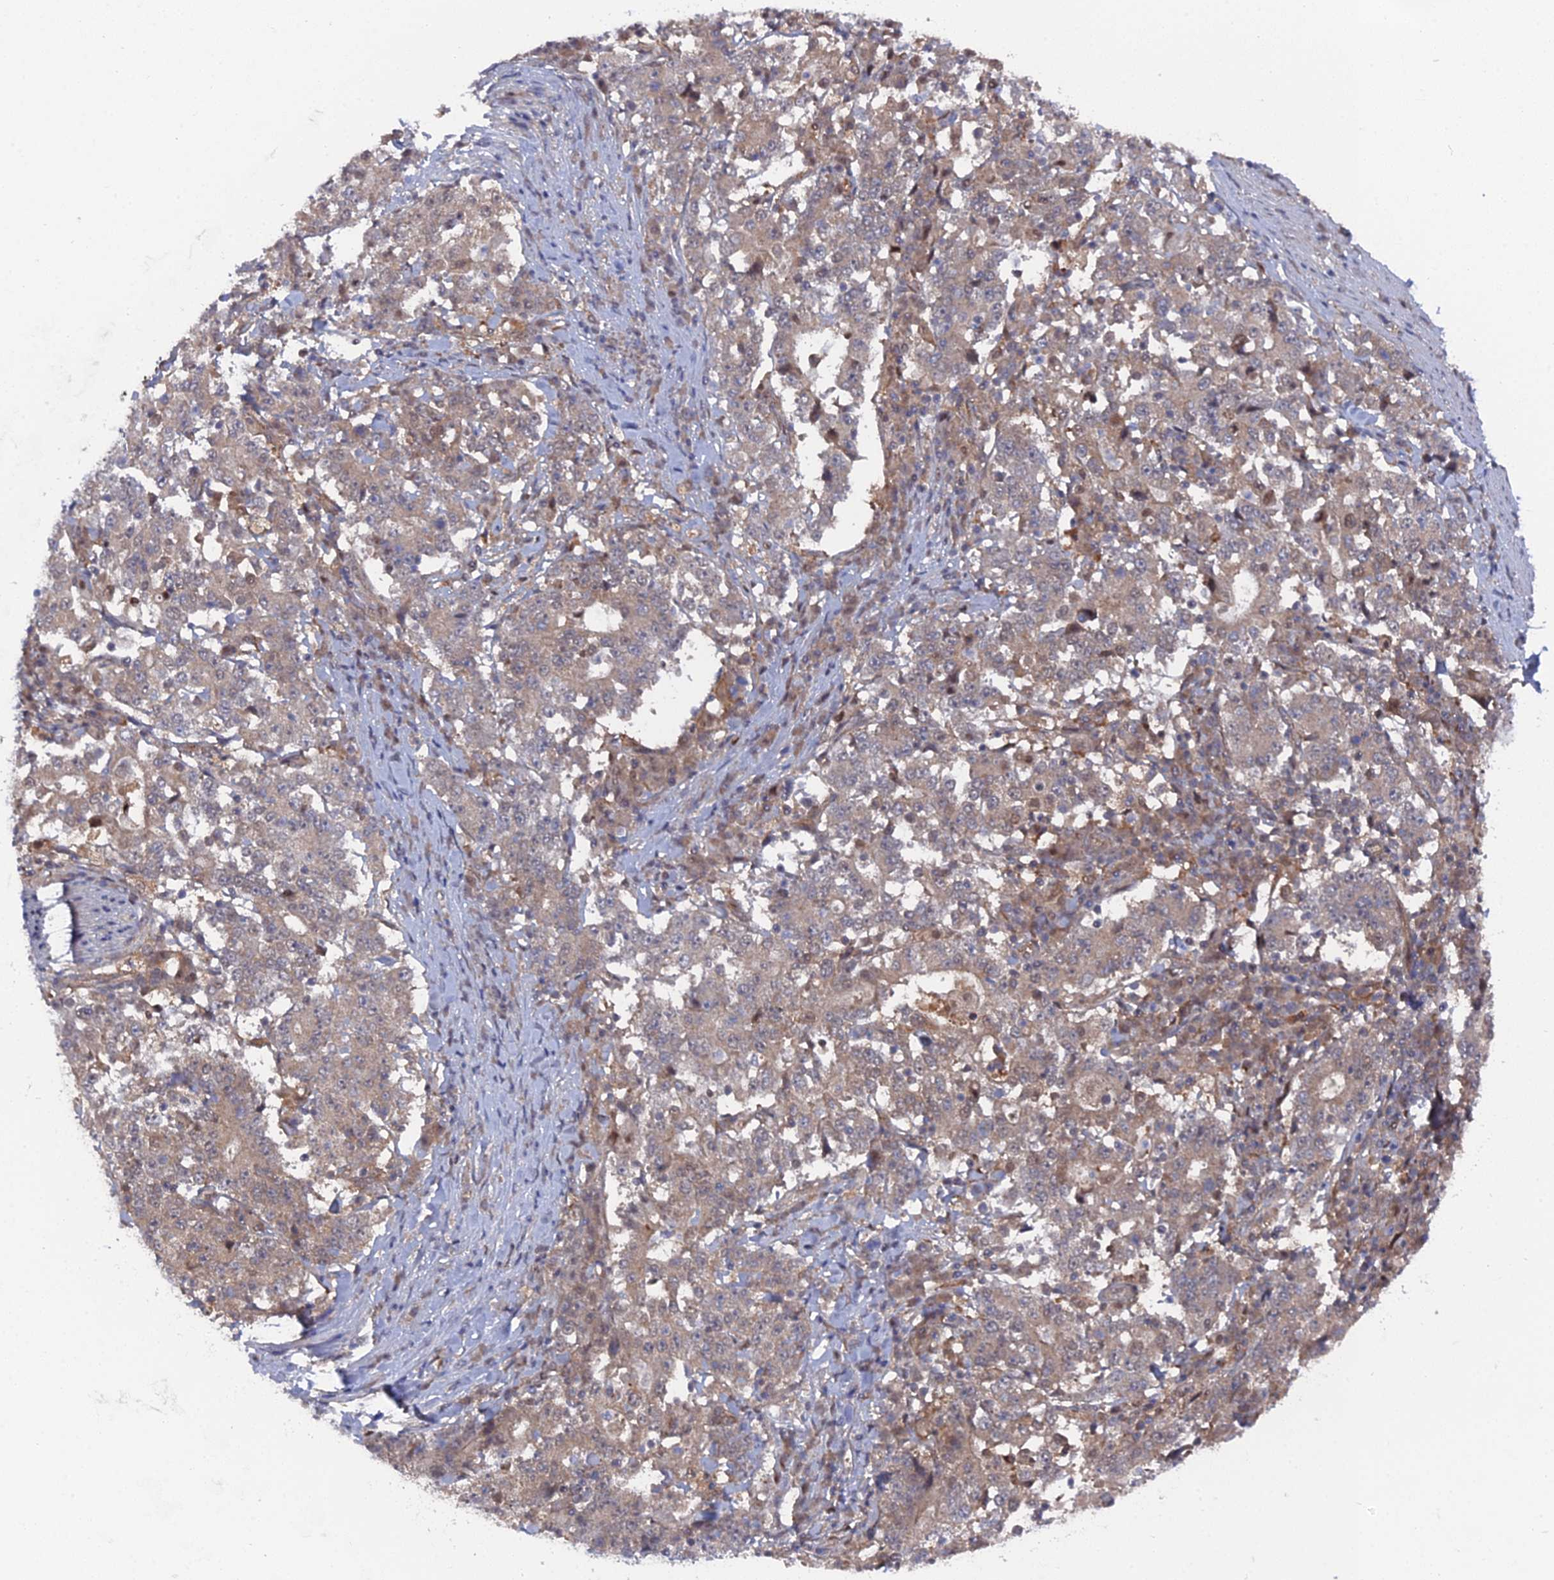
{"staining": {"intensity": "weak", "quantity": "25%-75%", "location": "cytoplasmic/membranous"}, "tissue": "stomach cancer", "cell_type": "Tumor cells", "image_type": "cancer", "snomed": [{"axis": "morphology", "description": "Adenocarcinoma, NOS"}, {"axis": "topography", "description": "Stomach"}], "caption": "Human stomach cancer (adenocarcinoma) stained with a protein marker shows weak staining in tumor cells.", "gene": "UNC5D", "patient": {"sex": "male", "age": 59}}